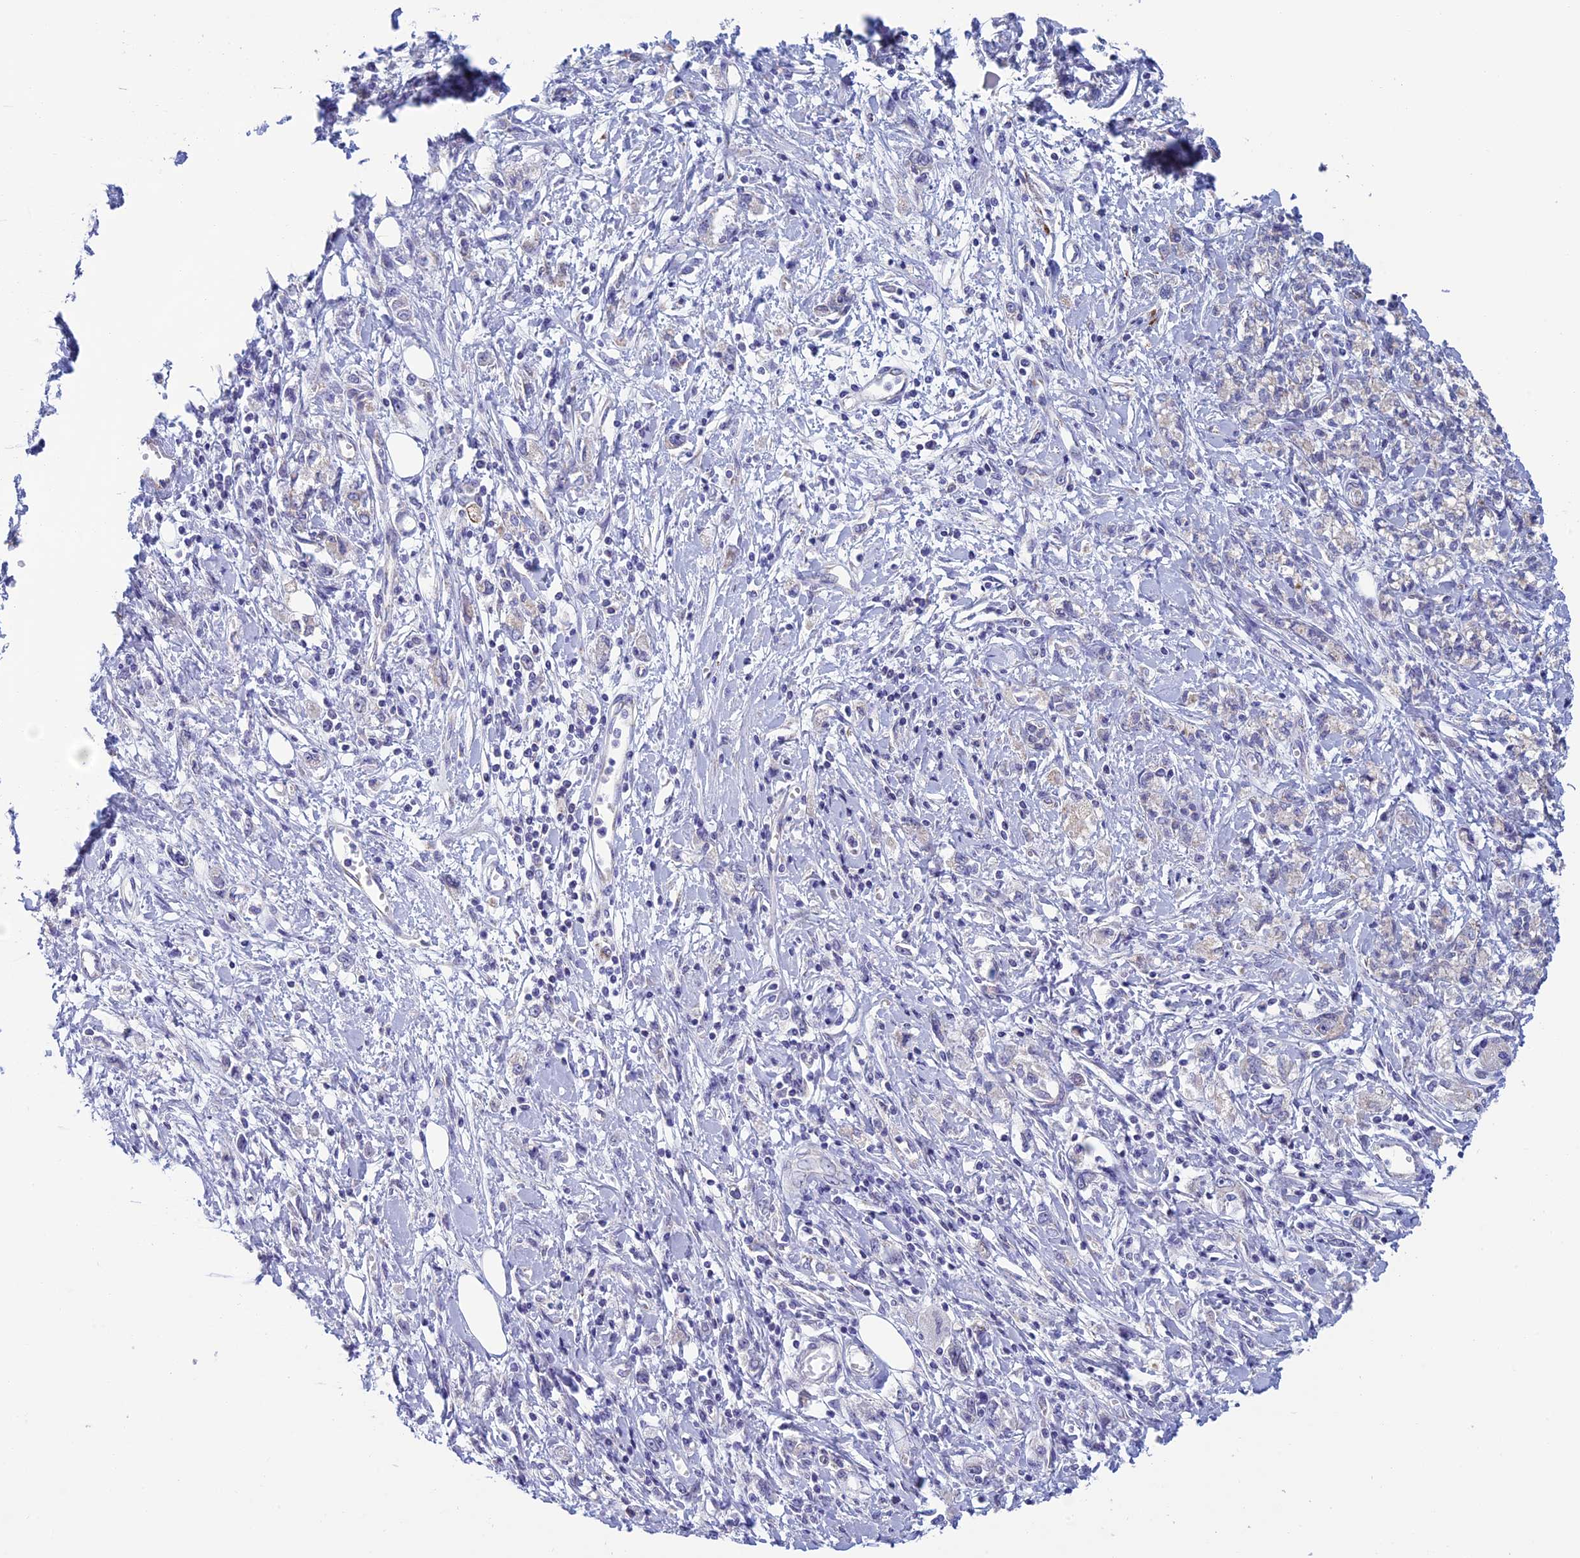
{"staining": {"intensity": "negative", "quantity": "none", "location": "none"}, "tissue": "stomach cancer", "cell_type": "Tumor cells", "image_type": "cancer", "snomed": [{"axis": "morphology", "description": "Adenocarcinoma, NOS"}, {"axis": "topography", "description": "Stomach"}], "caption": "Stomach cancer (adenocarcinoma) was stained to show a protein in brown. There is no significant staining in tumor cells.", "gene": "MFSD12", "patient": {"sex": "female", "age": 76}}